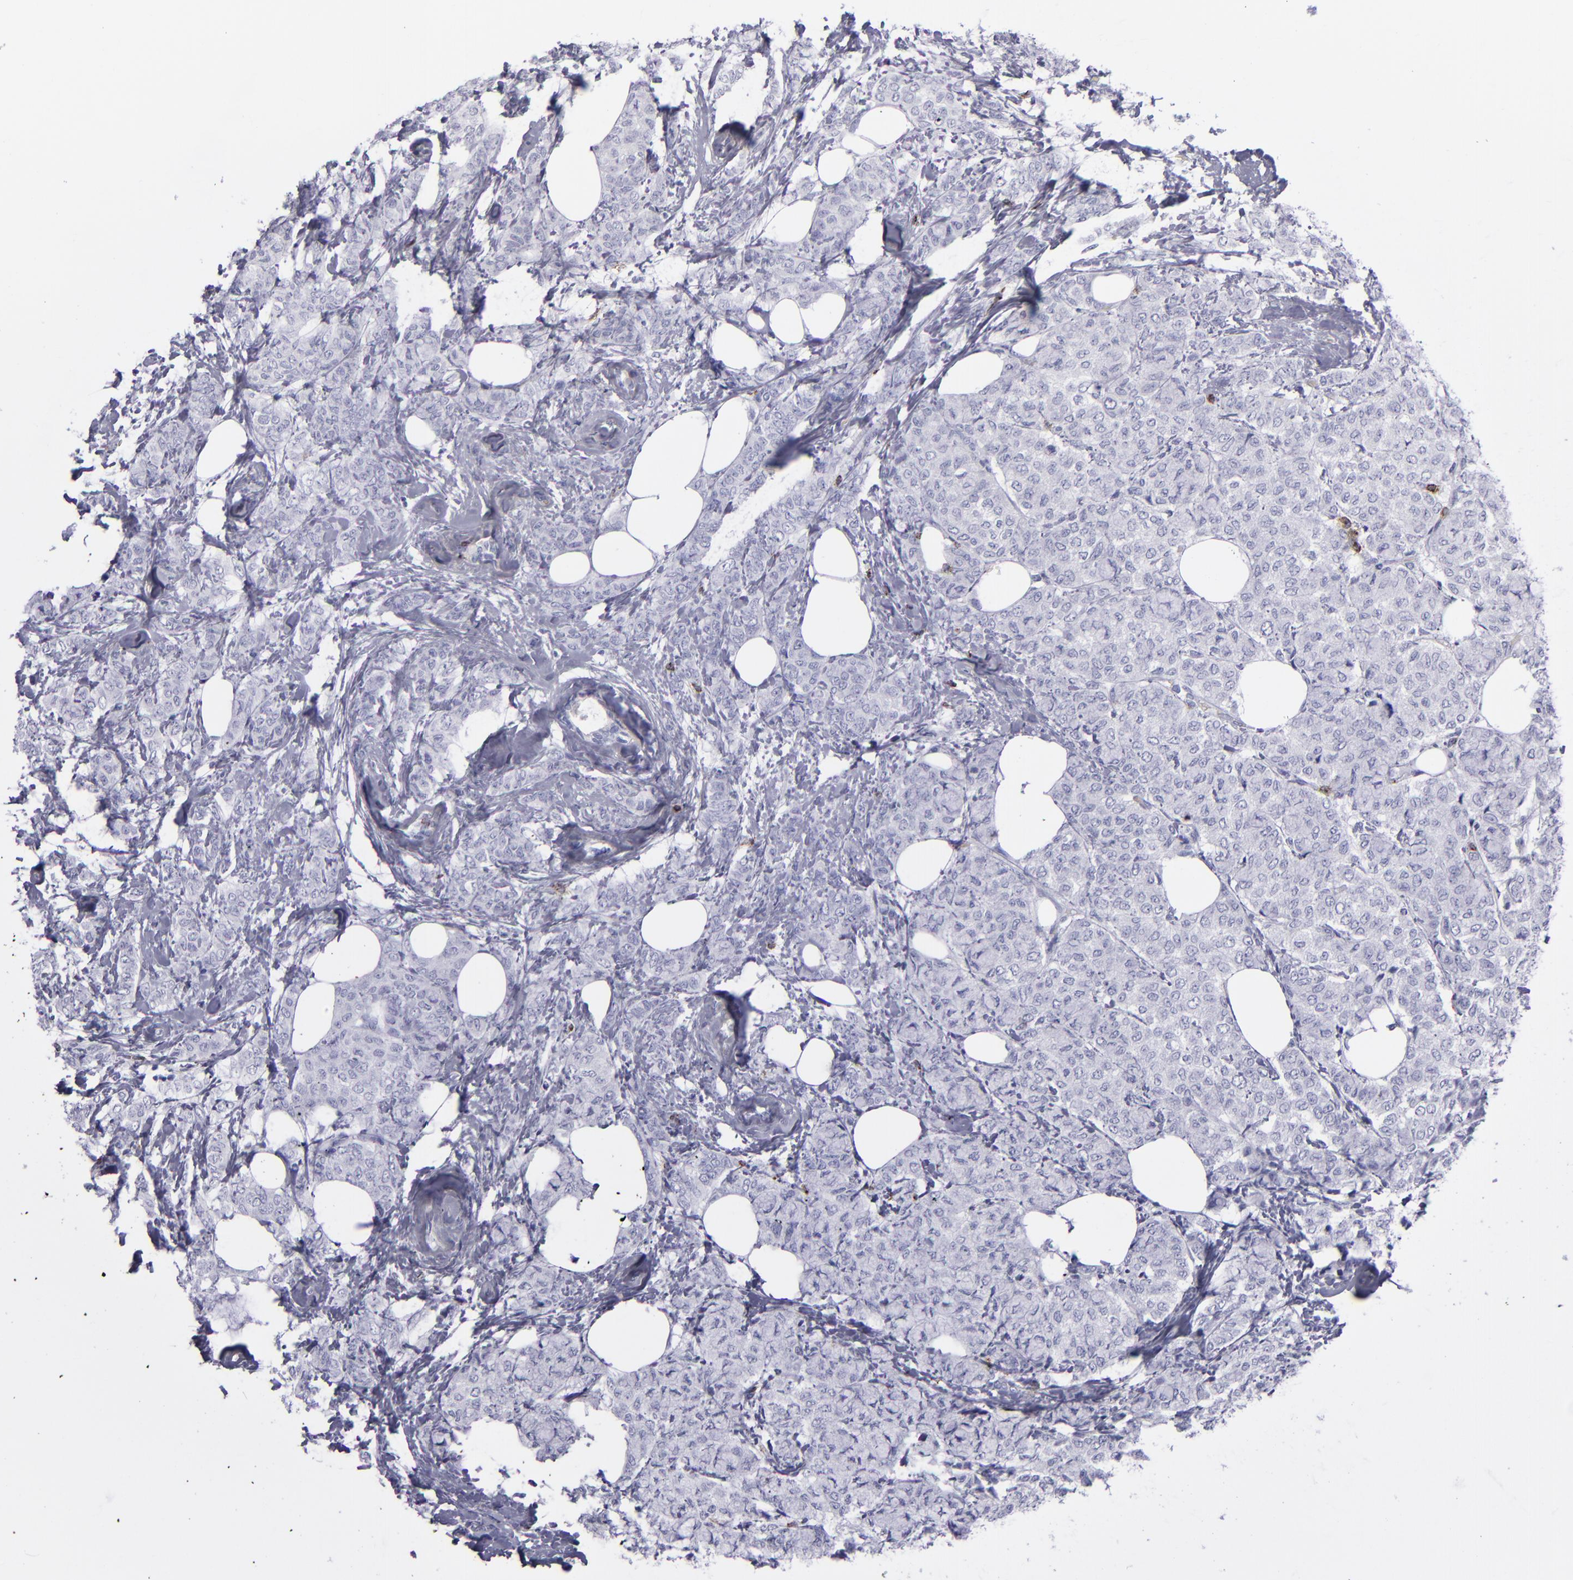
{"staining": {"intensity": "negative", "quantity": "none", "location": "none"}, "tissue": "breast cancer", "cell_type": "Tumor cells", "image_type": "cancer", "snomed": [{"axis": "morphology", "description": "Lobular carcinoma"}, {"axis": "topography", "description": "Breast"}], "caption": "Immunohistochemistry (IHC) histopathology image of neoplastic tissue: breast lobular carcinoma stained with DAB demonstrates no significant protein expression in tumor cells. The staining is performed using DAB (3,3'-diaminobenzidine) brown chromogen with nuclei counter-stained in using hematoxylin.", "gene": "CD2", "patient": {"sex": "female", "age": 60}}